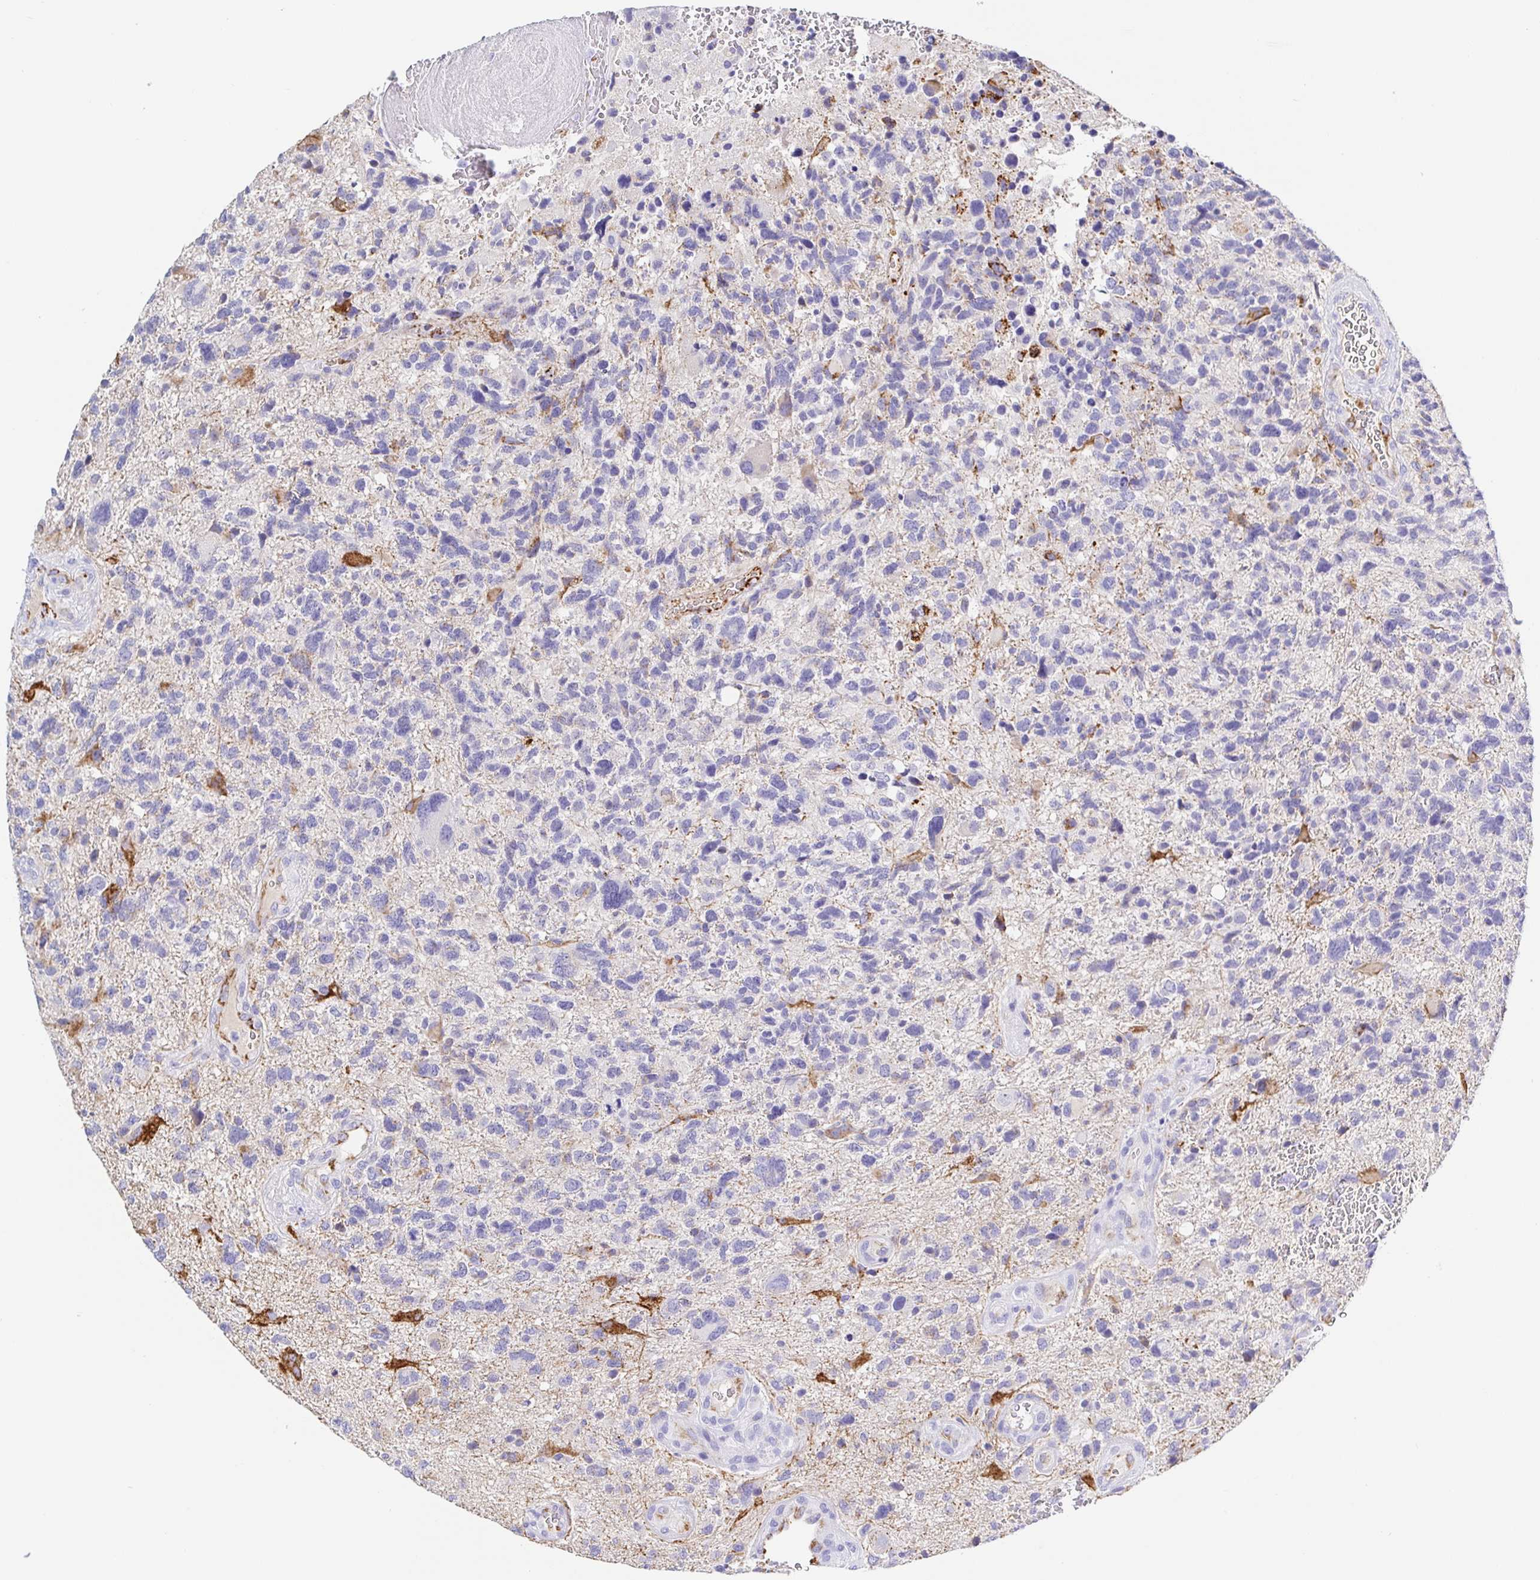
{"staining": {"intensity": "moderate", "quantity": "<25%", "location": "cytoplasmic/membranous"}, "tissue": "glioma", "cell_type": "Tumor cells", "image_type": "cancer", "snomed": [{"axis": "morphology", "description": "Glioma, malignant, High grade"}, {"axis": "topography", "description": "Brain"}], "caption": "A histopathology image showing moderate cytoplasmic/membranous expression in about <25% of tumor cells in malignant glioma (high-grade), as visualized by brown immunohistochemical staining.", "gene": "MAOA", "patient": {"sex": "female", "age": 71}}